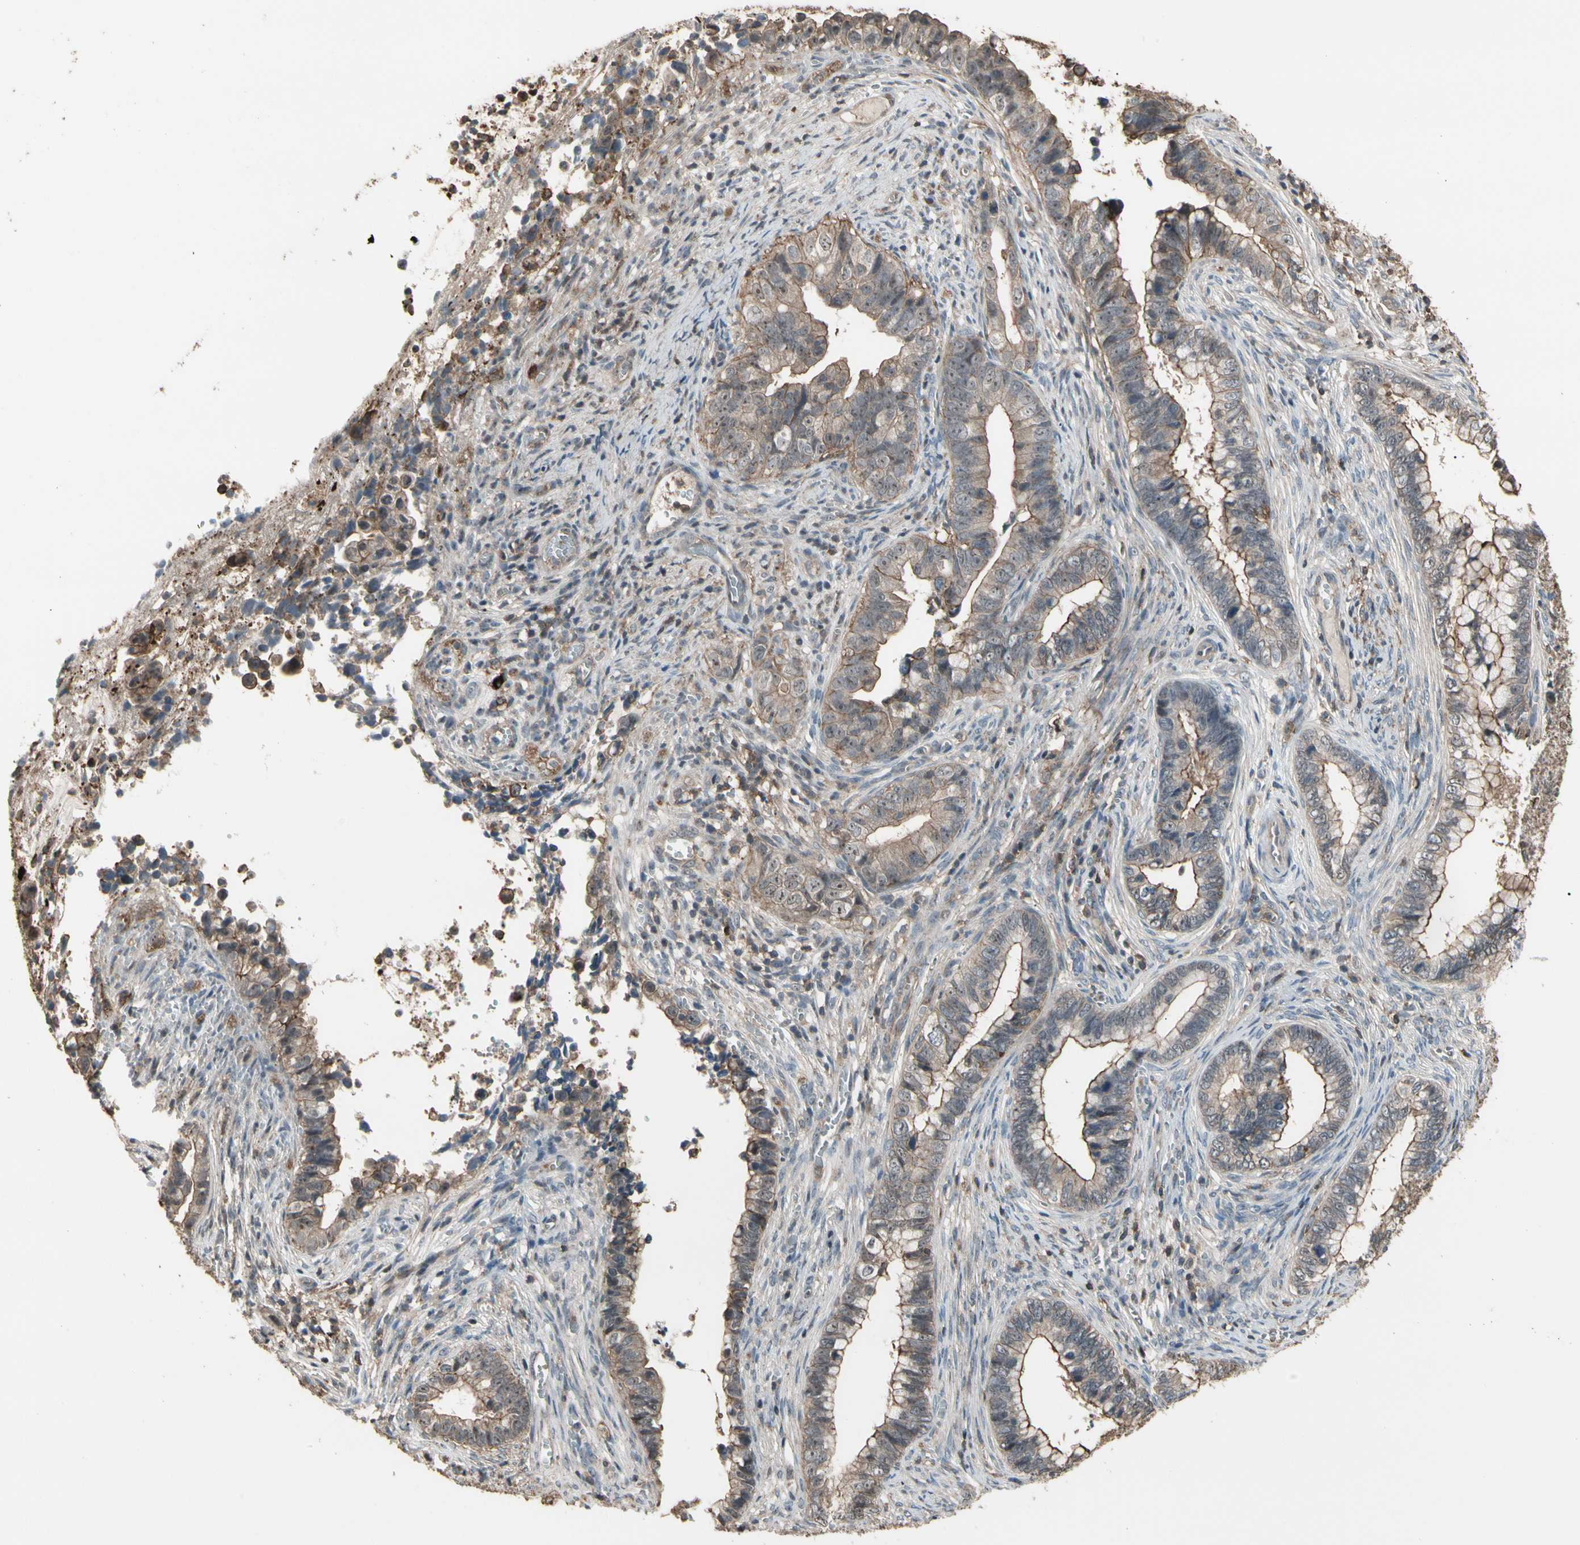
{"staining": {"intensity": "weak", "quantity": ">75%", "location": "cytoplasmic/membranous"}, "tissue": "cervical cancer", "cell_type": "Tumor cells", "image_type": "cancer", "snomed": [{"axis": "morphology", "description": "Adenocarcinoma, NOS"}, {"axis": "topography", "description": "Cervix"}], "caption": "Adenocarcinoma (cervical) tissue reveals weak cytoplasmic/membranous positivity in about >75% of tumor cells, visualized by immunohistochemistry.", "gene": "MAPK13", "patient": {"sex": "female", "age": 44}}